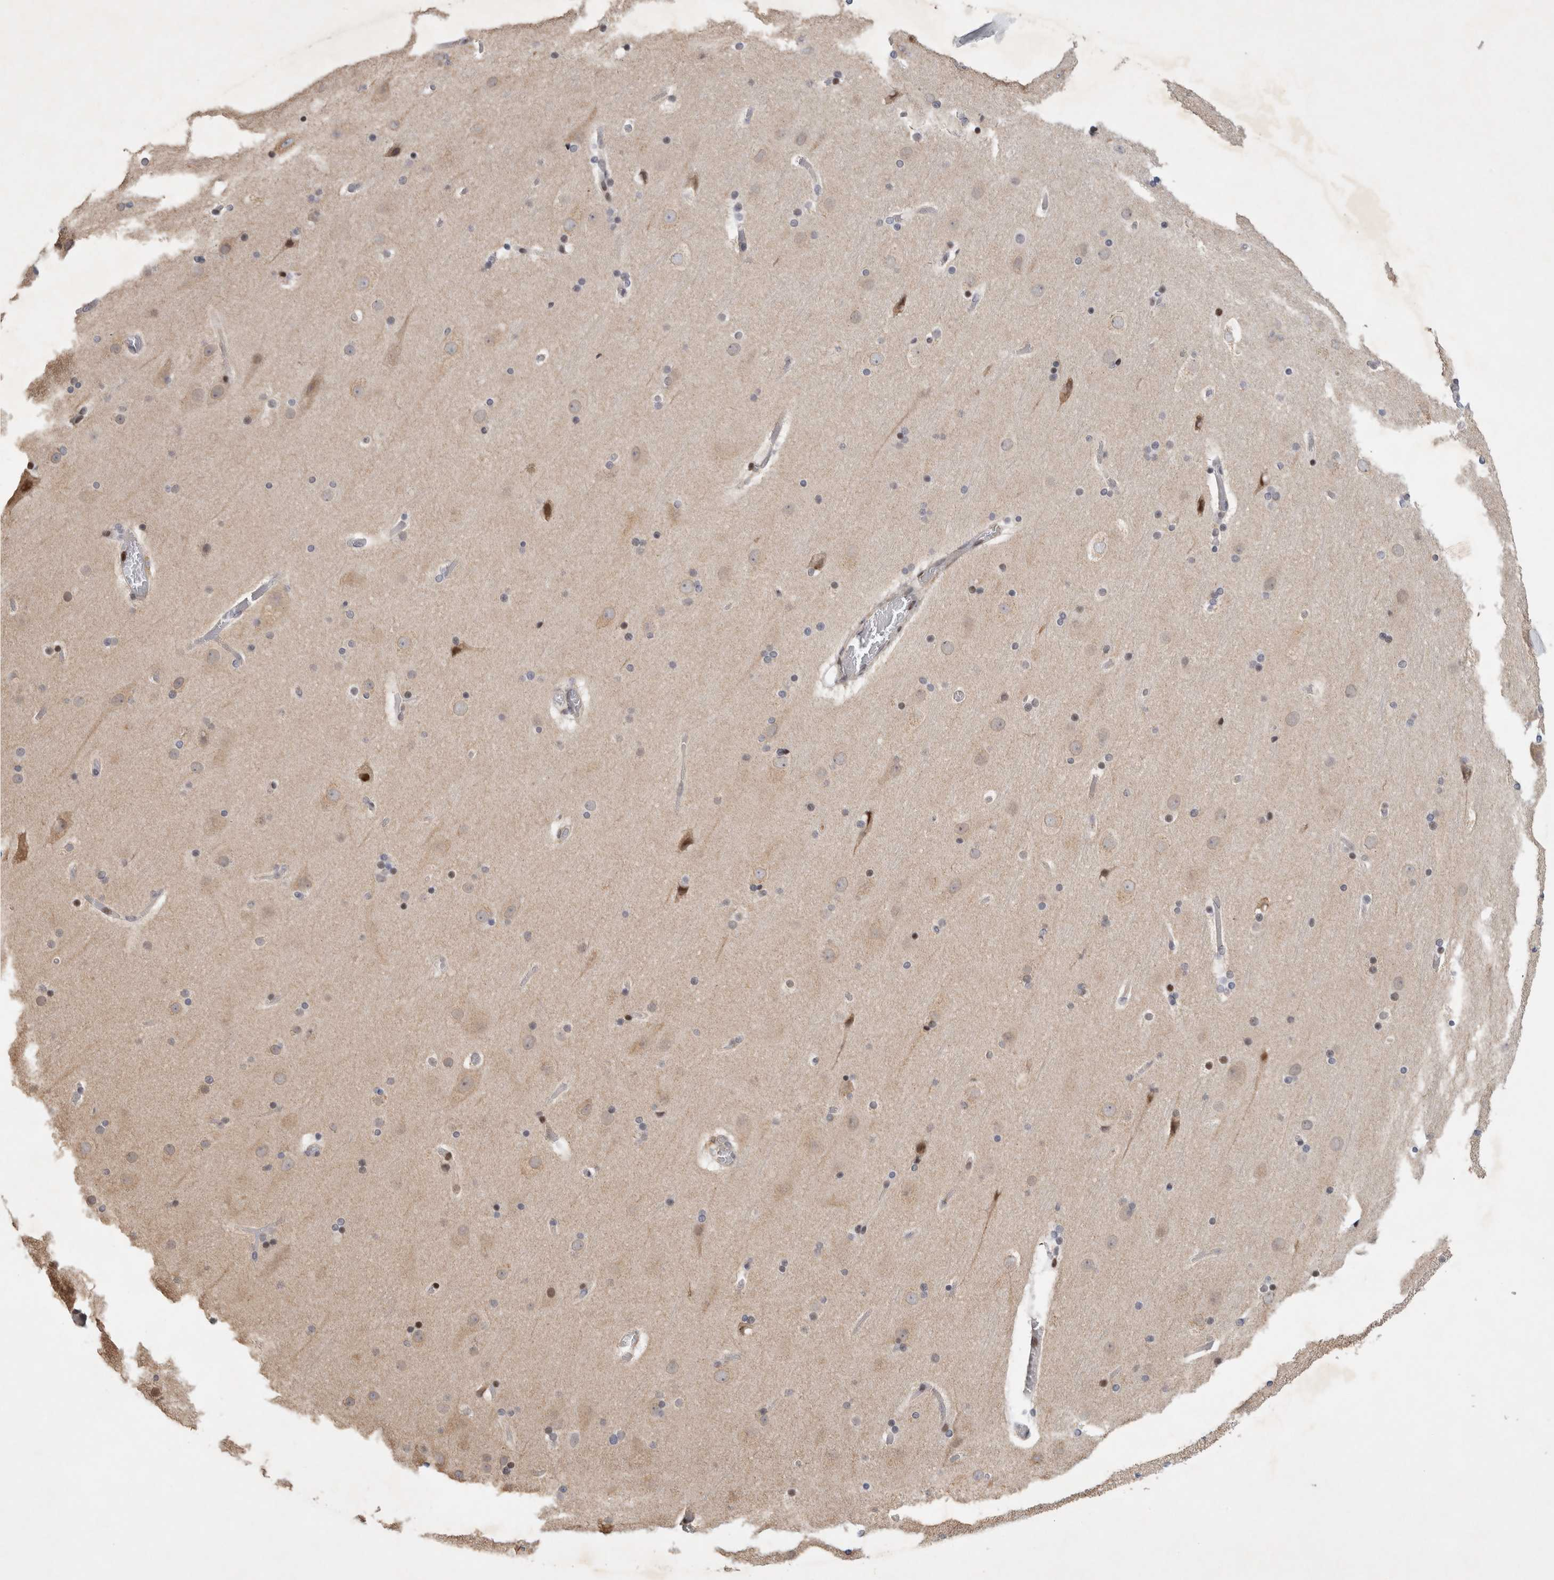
{"staining": {"intensity": "negative", "quantity": "none", "location": "none"}, "tissue": "cerebral cortex", "cell_type": "Endothelial cells", "image_type": "normal", "snomed": [{"axis": "morphology", "description": "Normal tissue, NOS"}, {"axis": "topography", "description": "Cerebral cortex"}], "caption": "A micrograph of human cerebral cortex is negative for staining in endothelial cells. (Stains: DAB immunohistochemistry with hematoxylin counter stain, Microscopy: brightfield microscopy at high magnification).", "gene": "C8orf58", "patient": {"sex": "male", "age": 57}}